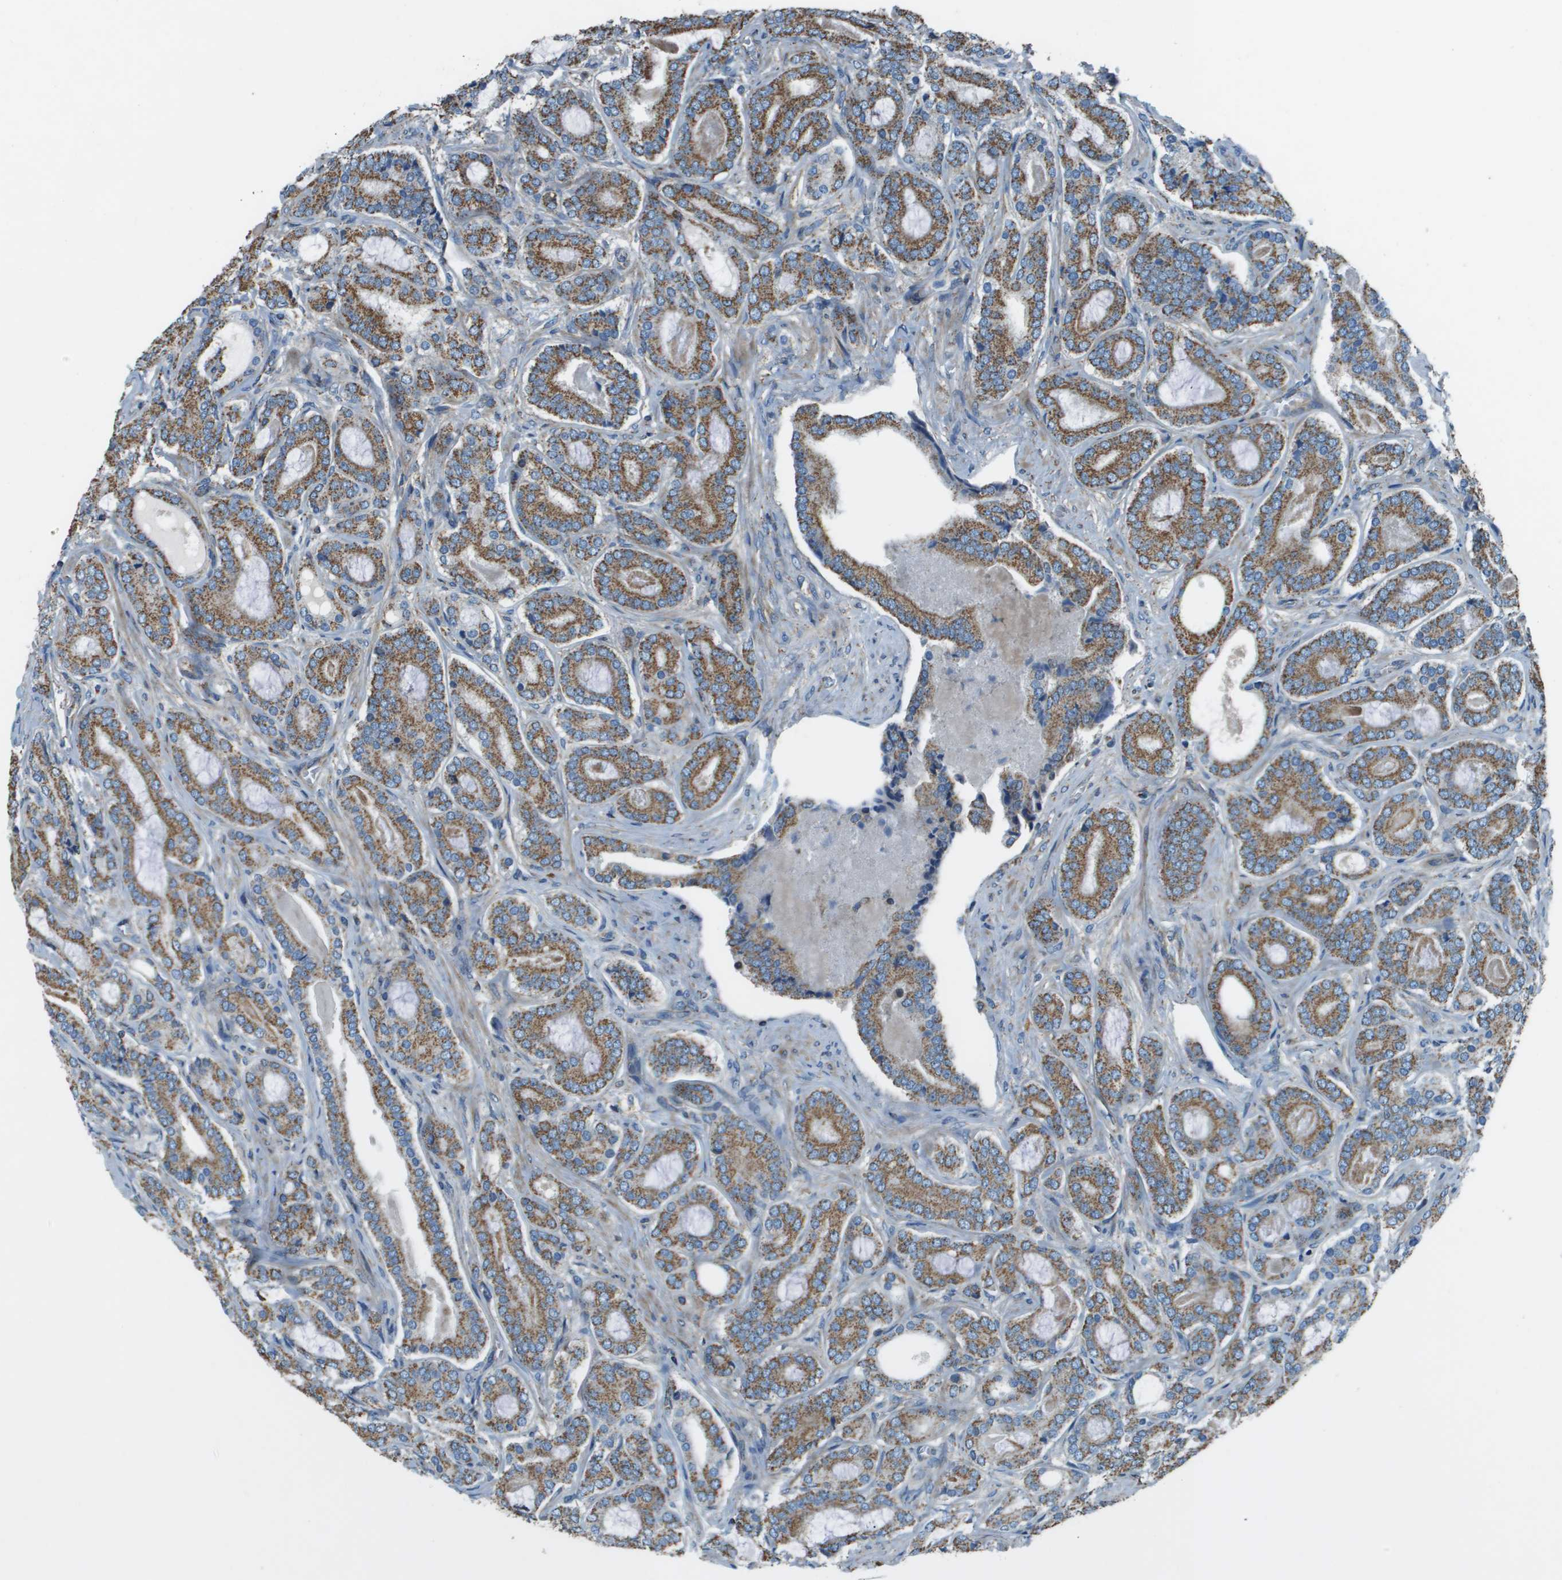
{"staining": {"intensity": "moderate", "quantity": ">75%", "location": "cytoplasmic/membranous"}, "tissue": "prostate cancer", "cell_type": "Tumor cells", "image_type": "cancer", "snomed": [{"axis": "morphology", "description": "Adenocarcinoma, High grade"}, {"axis": "topography", "description": "Prostate"}], "caption": "DAB (3,3'-diaminobenzidine) immunohistochemical staining of prostate cancer demonstrates moderate cytoplasmic/membranous protein expression in approximately >75% of tumor cells.", "gene": "TMEM51", "patient": {"sex": "male", "age": 60}}